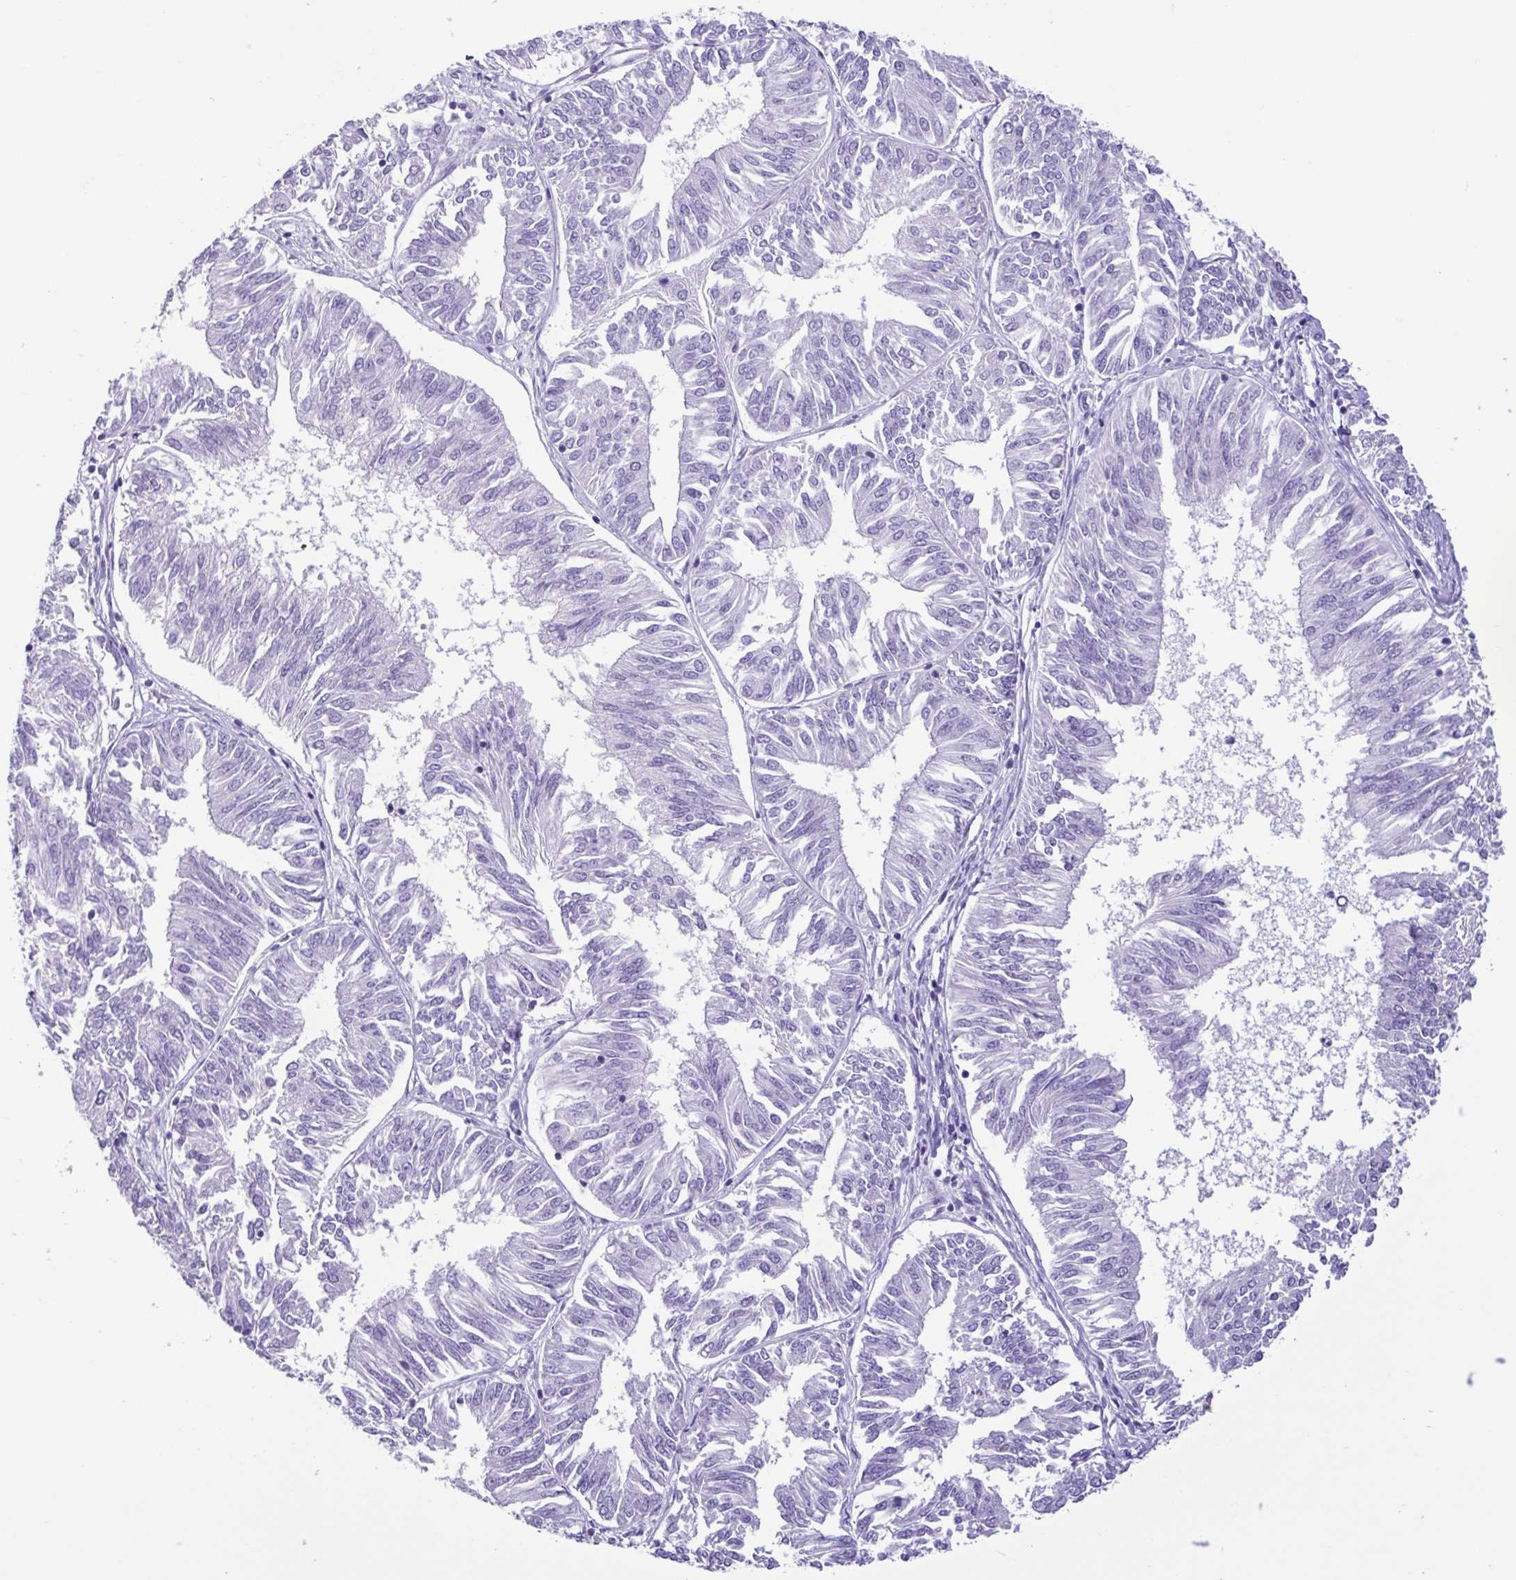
{"staining": {"intensity": "negative", "quantity": "none", "location": "none"}, "tissue": "endometrial cancer", "cell_type": "Tumor cells", "image_type": "cancer", "snomed": [{"axis": "morphology", "description": "Adenocarcinoma, NOS"}, {"axis": "topography", "description": "Endometrium"}], "caption": "A histopathology image of human endometrial adenocarcinoma is negative for staining in tumor cells.", "gene": "CBY2", "patient": {"sex": "female", "age": 58}}